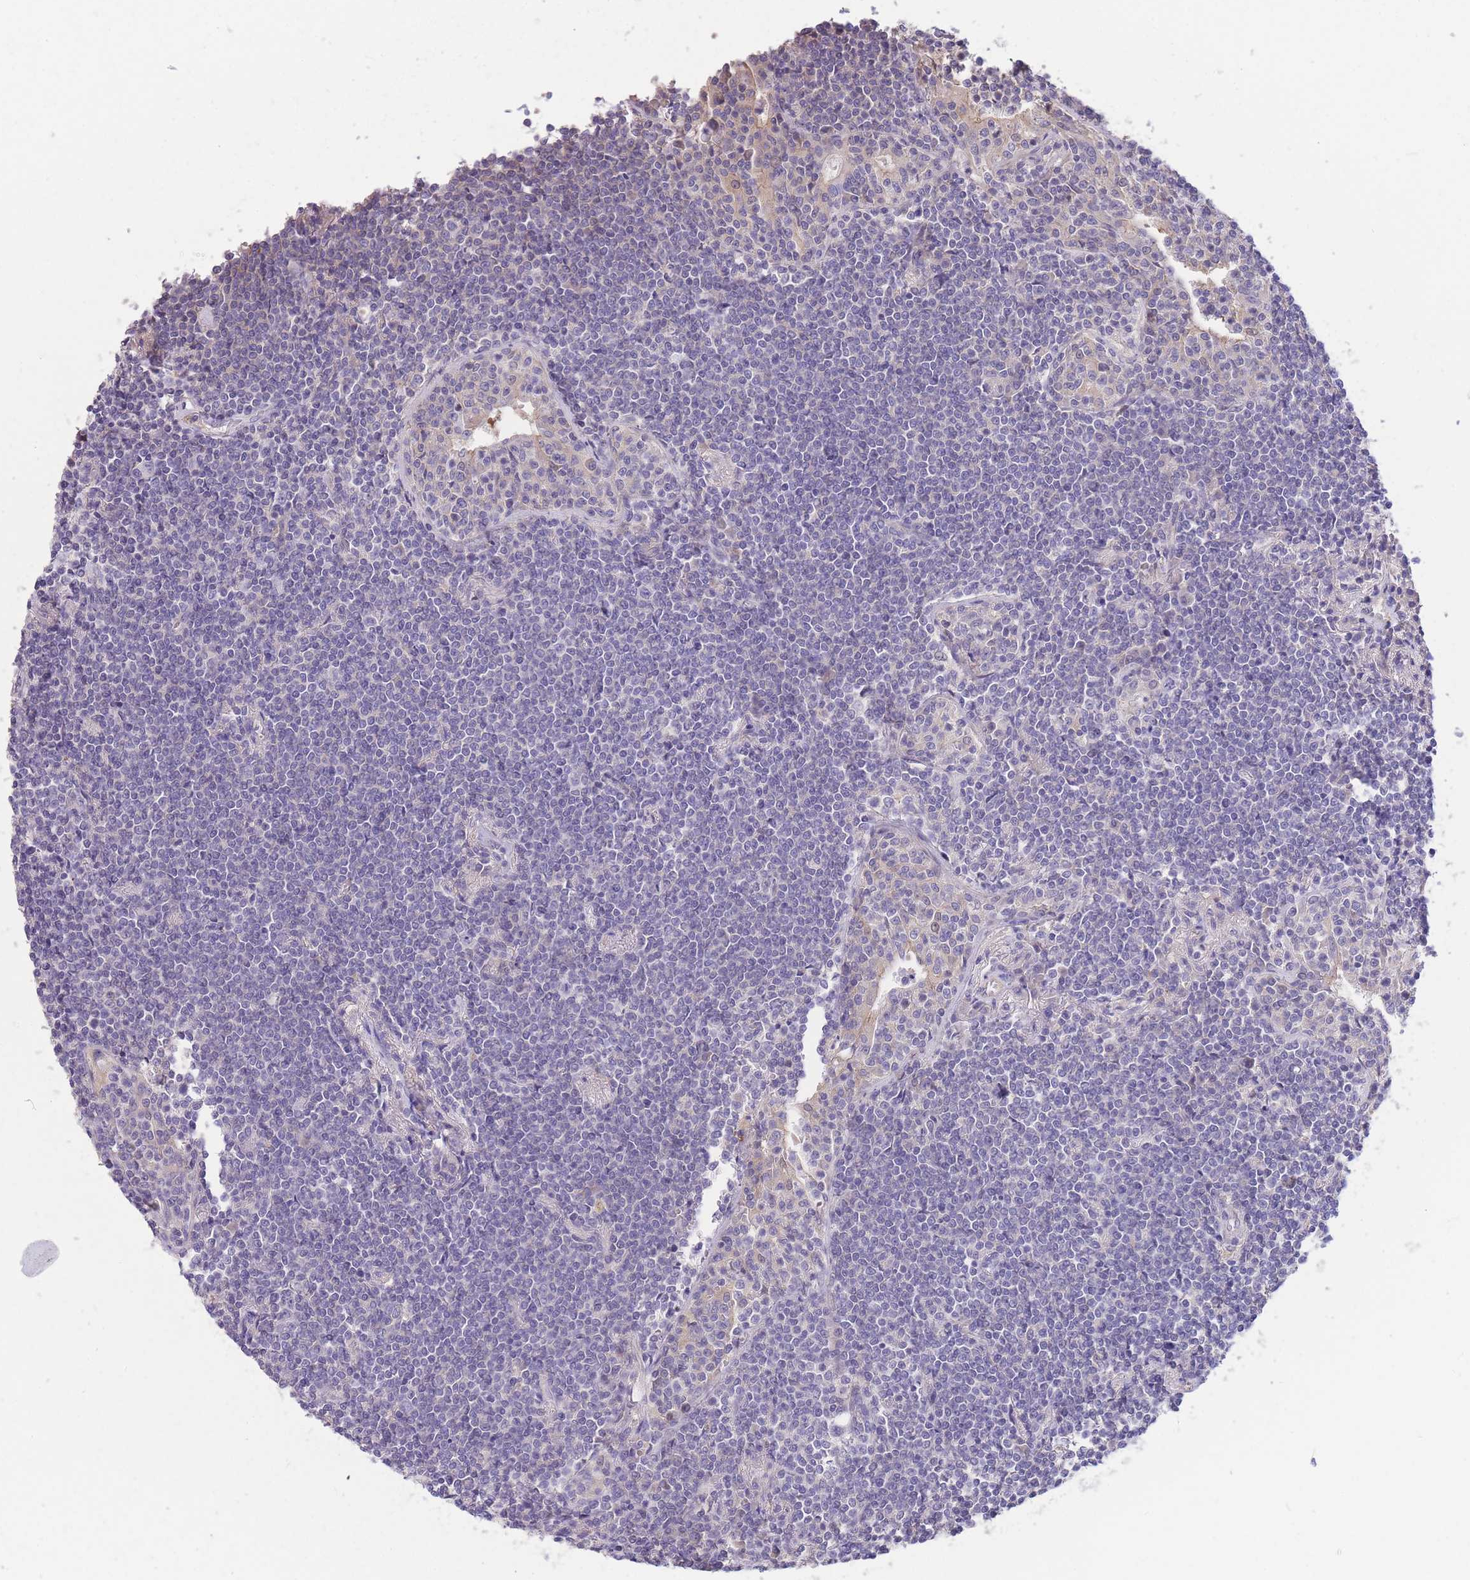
{"staining": {"intensity": "negative", "quantity": "none", "location": "none"}, "tissue": "lymphoma", "cell_type": "Tumor cells", "image_type": "cancer", "snomed": [{"axis": "morphology", "description": "Malignant lymphoma, non-Hodgkin's type, Low grade"}, {"axis": "topography", "description": "Lung"}], "caption": "Lymphoma stained for a protein using IHC displays no expression tumor cells.", "gene": "OR5T1", "patient": {"sex": "female", "age": 71}}